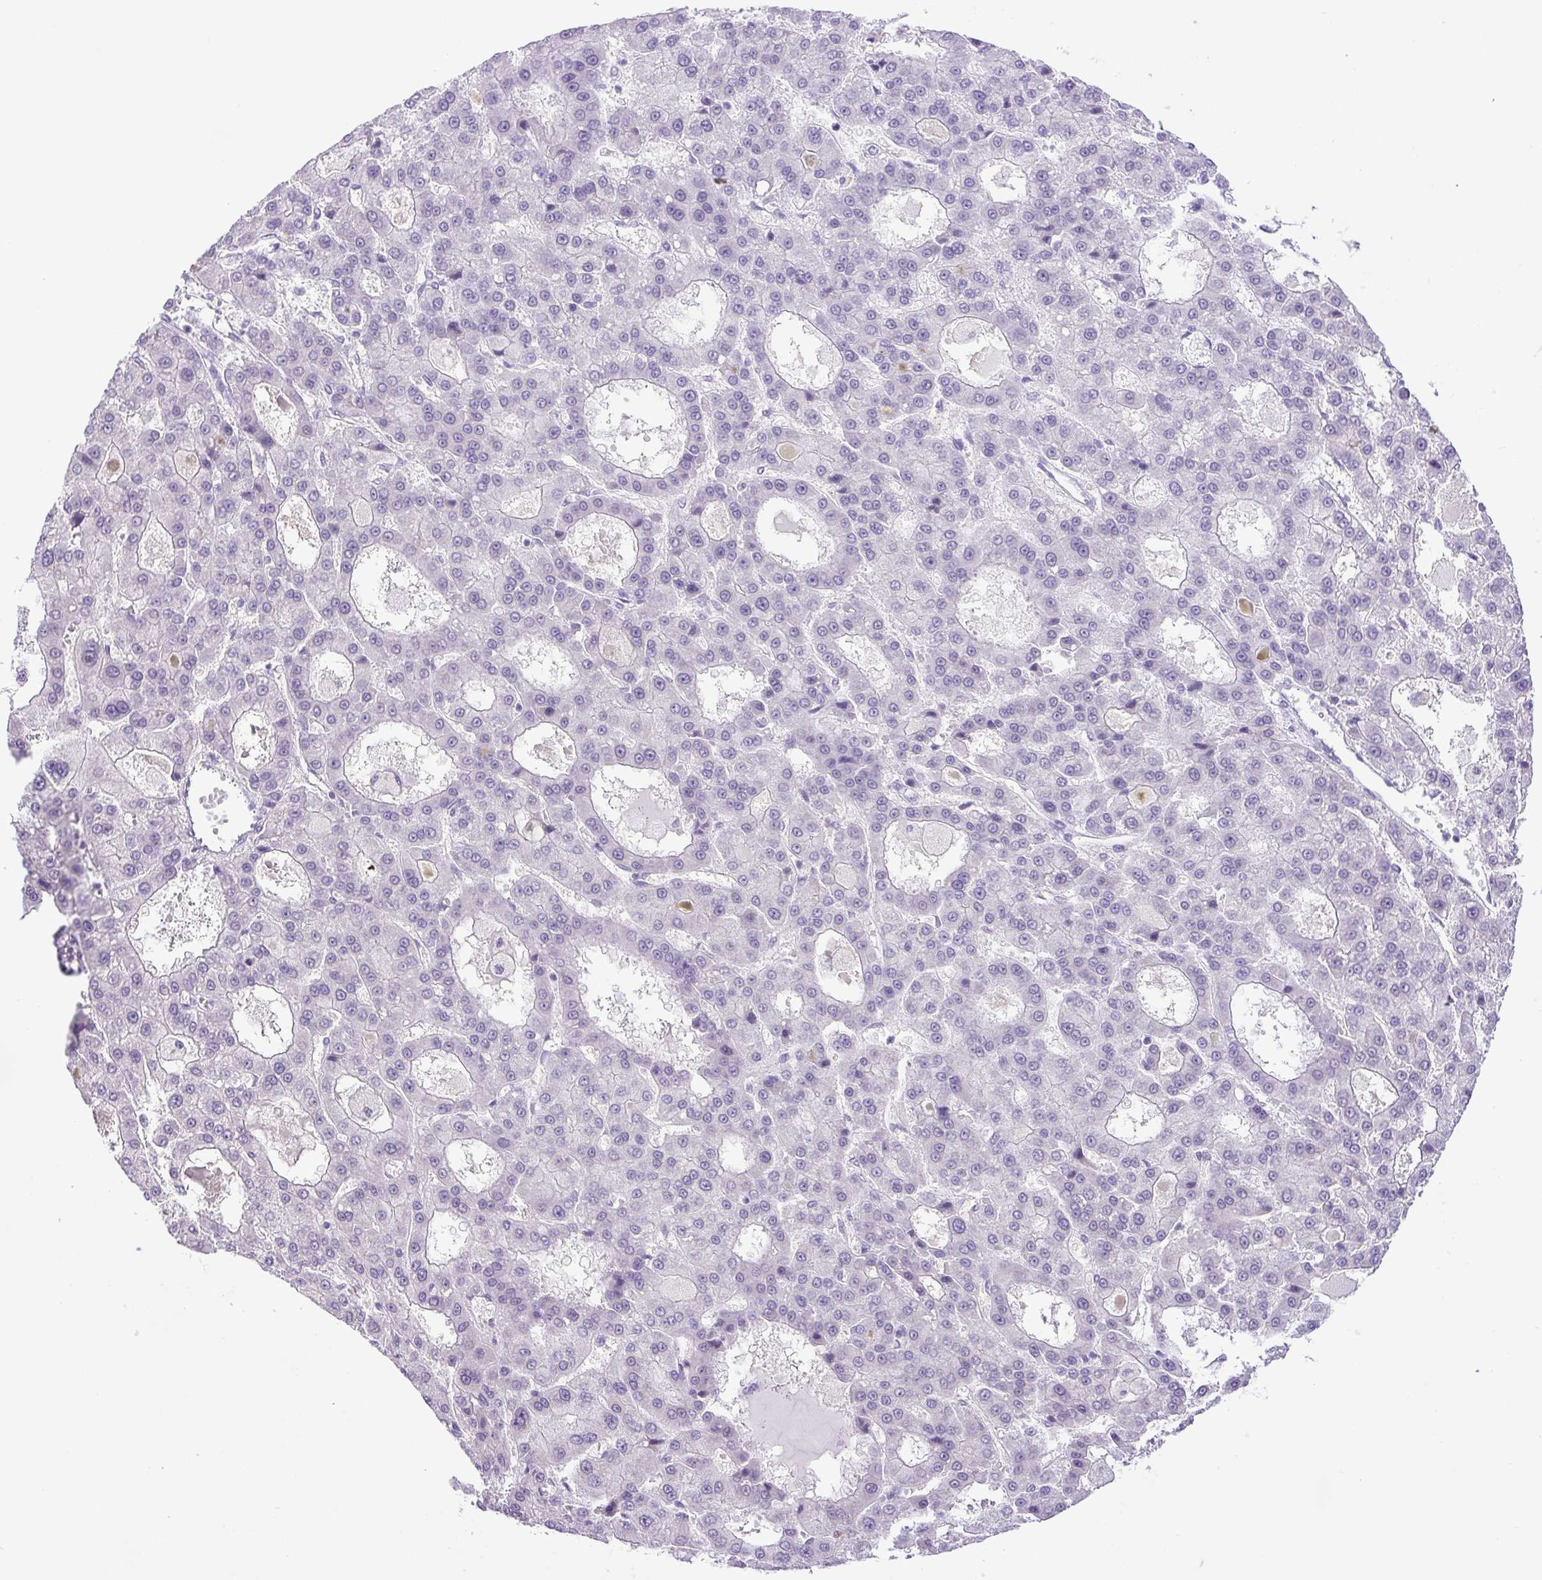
{"staining": {"intensity": "negative", "quantity": "none", "location": "none"}, "tissue": "liver cancer", "cell_type": "Tumor cells", "image_type": "cancer", "snomed": [{"axis": "morphology", "description": "Carcinoma, Hepatocellular, NOS"}, {"axis": "topography", "description": "Liver"}], "caption": "The histopathology image reveals no significant expression in tumor cells of liver cancer.", "gene": "KPNA1", "patient": {"sex": "male", "age": 70}}